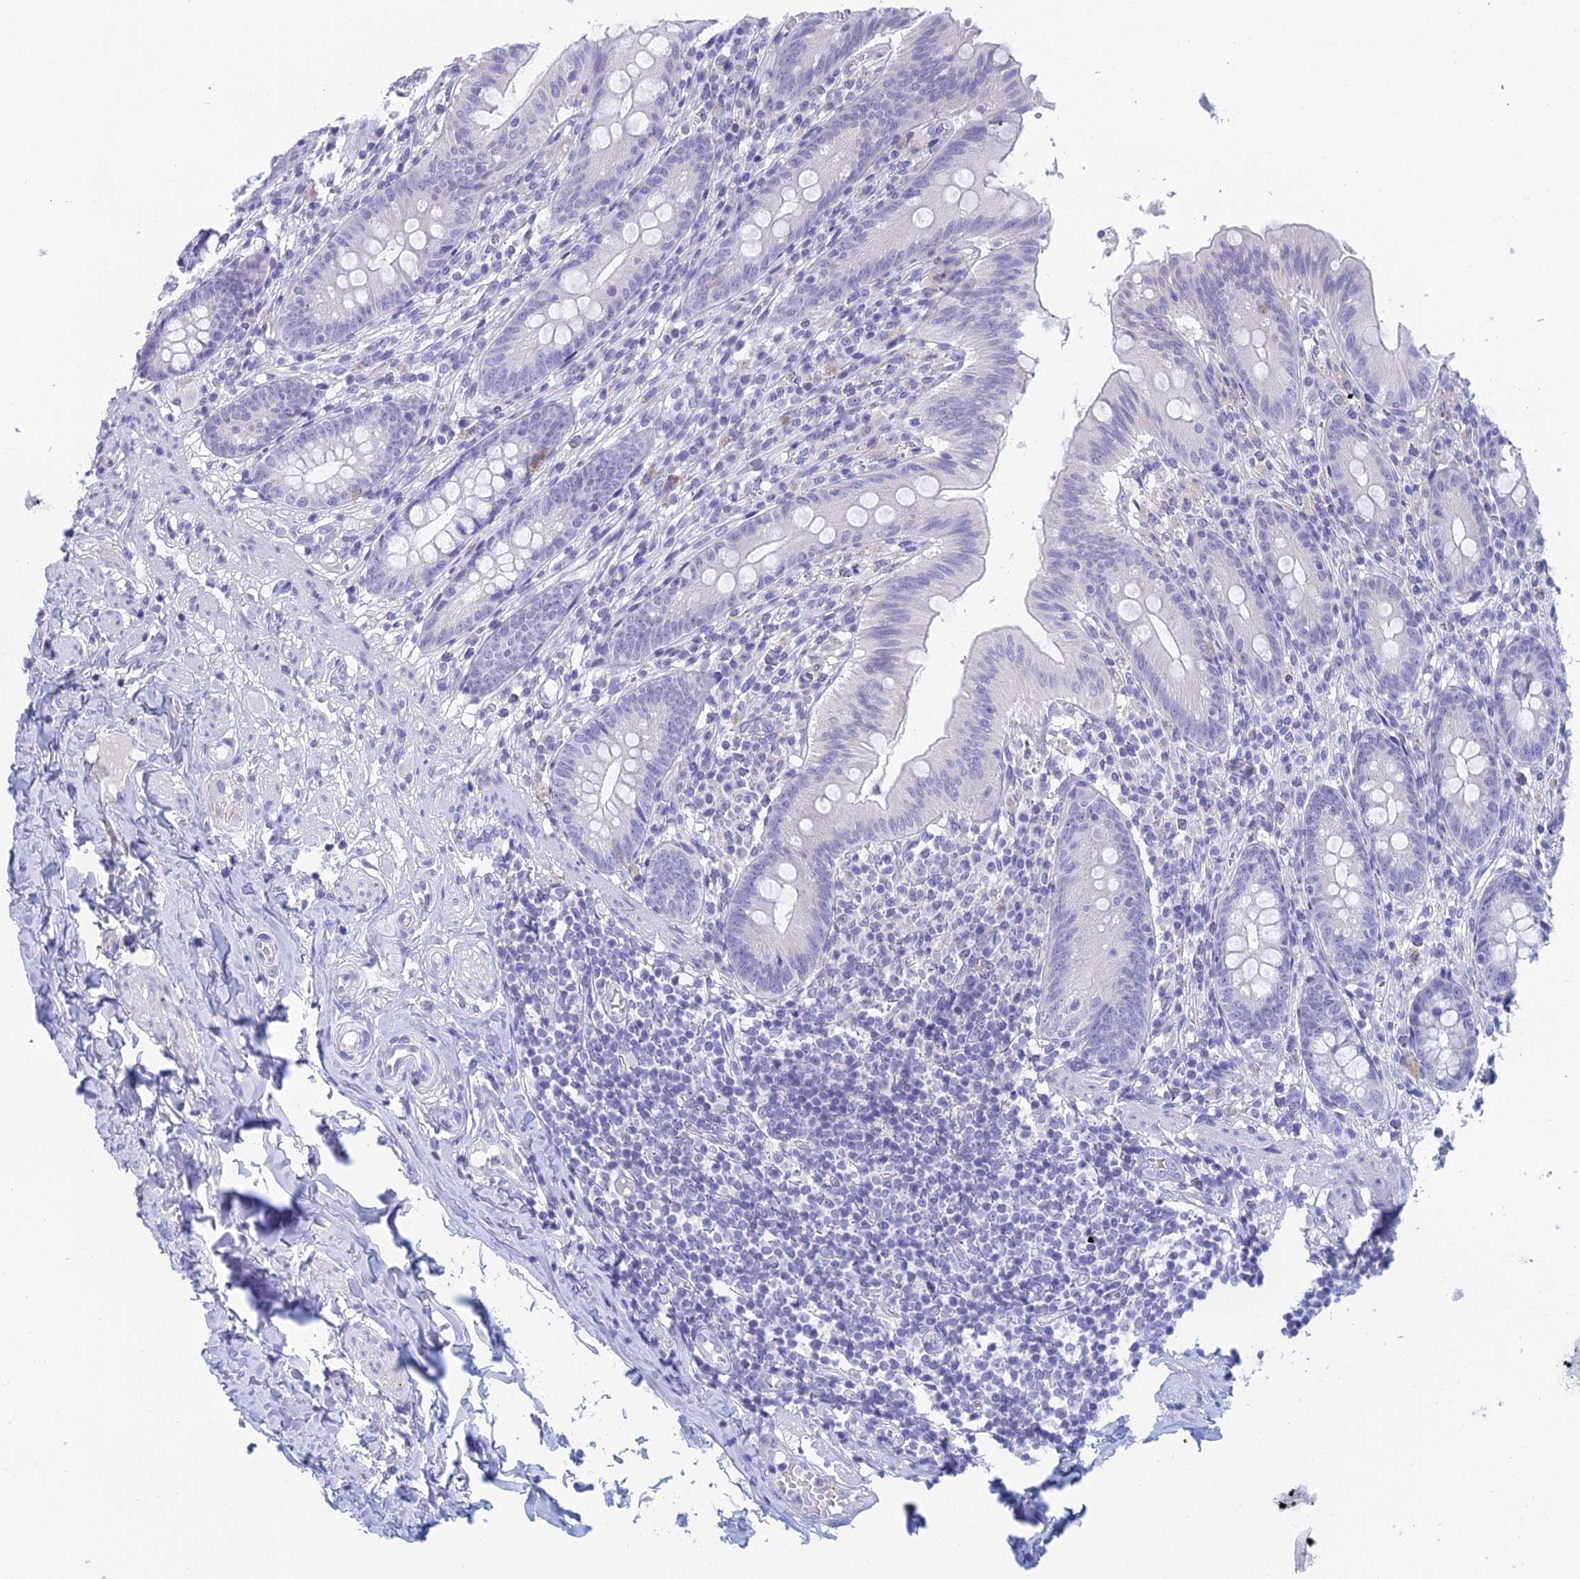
{"staining": {"intensity": "negative", "quantity": "none", "location": "none"}, "tissue": "appendix", "cell_type": "Glandular cells", "image_type": "normal", "snomed": [{"axis": "morphology", "description": "Normal tissue, NOS"}, {"axis": "topography", "description": "Appendix"}], "caption": "Immunohistochemistry of normal appendix demonstrates no staining in glandular cells. (Stains: DAB (3,3'-diaminobenzidine) immunohistochemistry with hematoxylin counter stain, Microscopy: brightfield microscopy at high magnification).", "gene": "TMEM161B", "patient": {"sex": "male", "age": 55}}